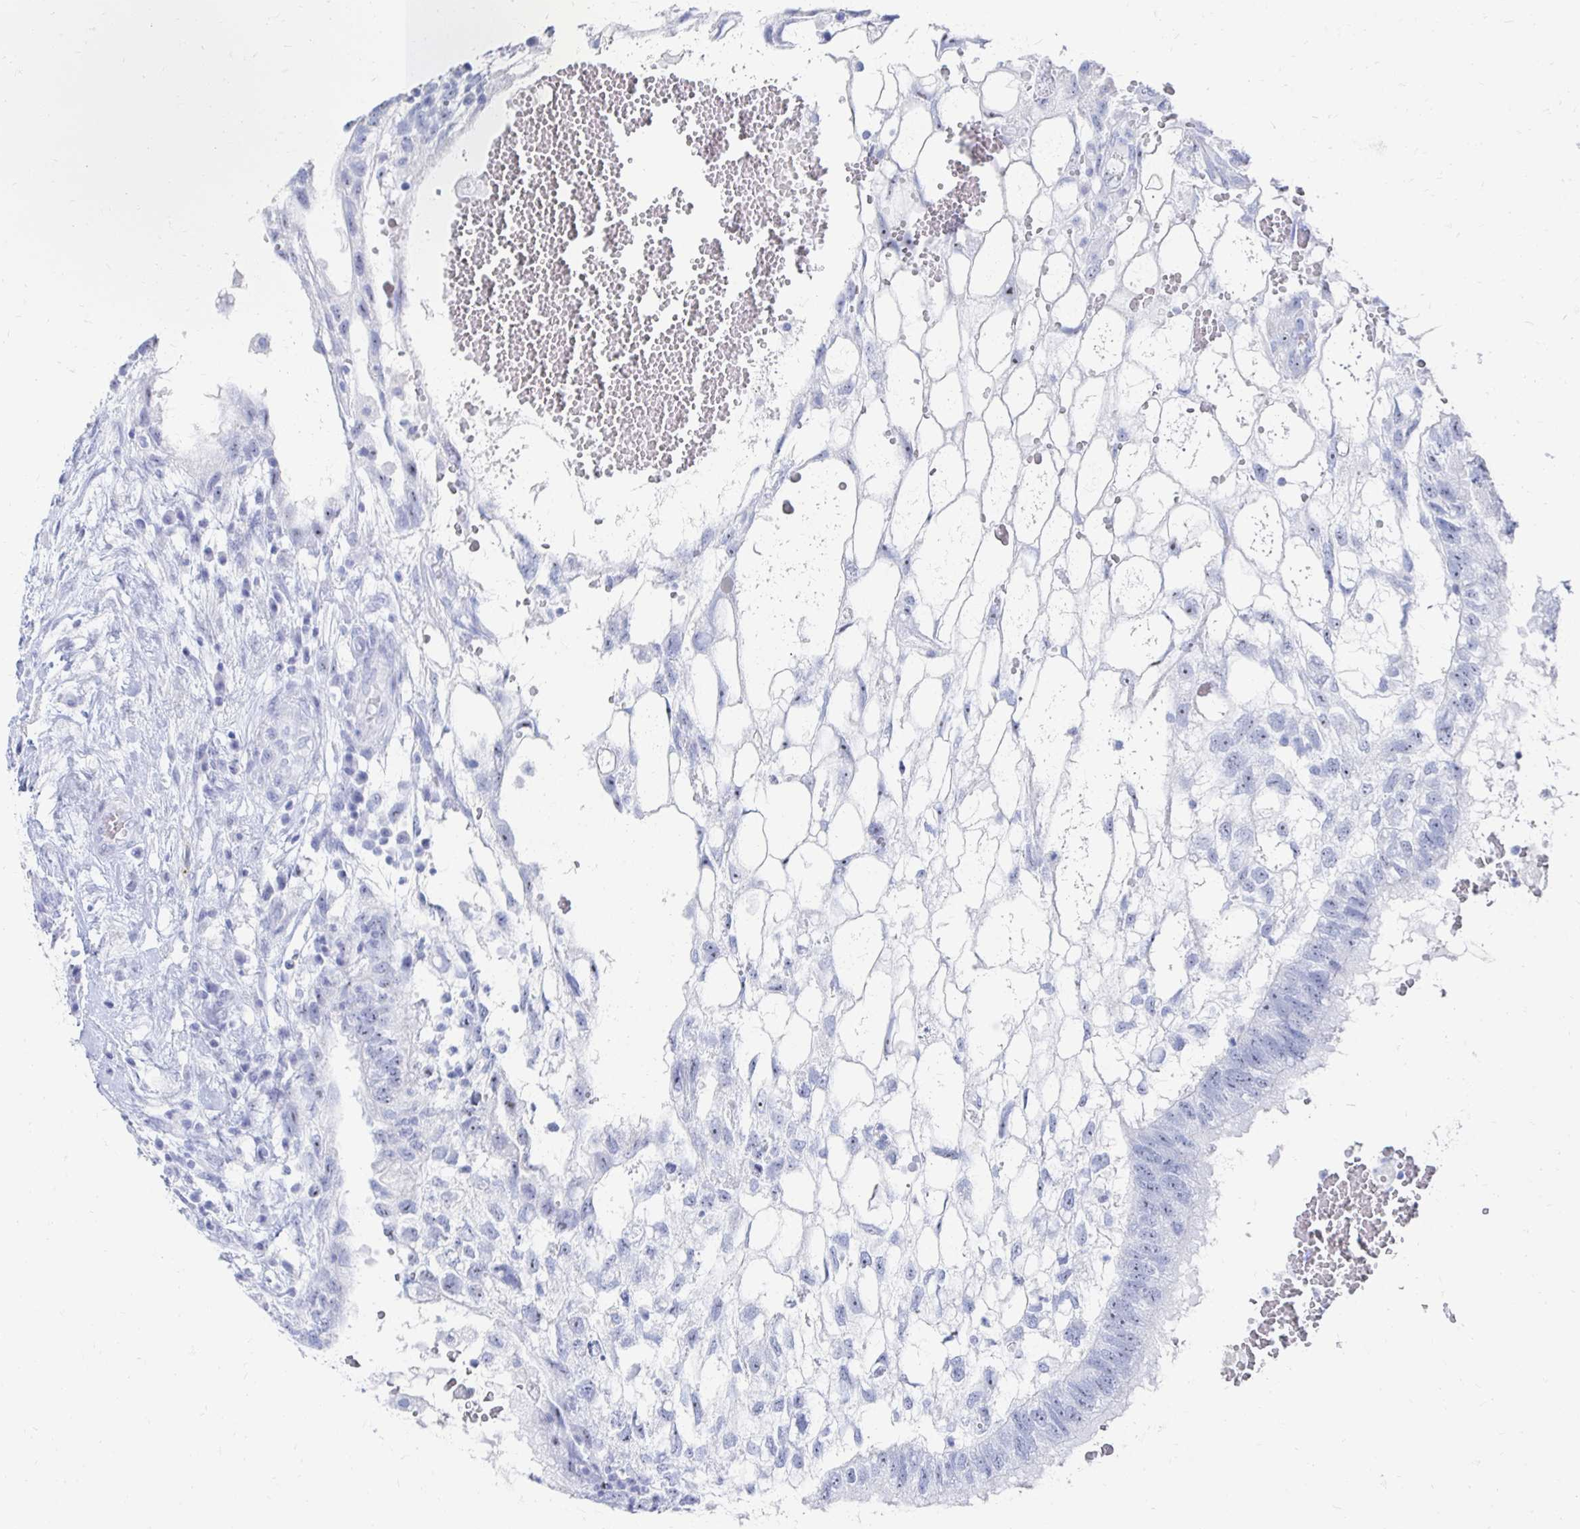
{"staining": {"intensity": "weak", "quantity": "<25%", "location": "nuclear"}, "tissue": "testis cancer", "cell_type": "Tumor cells", "image_type": "cancer", "snomed": [{"axis": "morphology", "description": "Normal tissue, NOS"}, {"axis": "morphology", "description": "Carcinoma, Embryonal, NOS"}, {"axis": "topography", "description": "Testis"}], "caption": "Testis cancer (embryonal carcinoma) was stained to show a protein in brown. There is no significant staining in tumor cells. Brightfield microscopy of immunohistochemistry (IHC) stained with DAB (3,3'-diaminobenzidine) (brown) and hematoxylin (blue), captured at high magnification.", "gene": "CST6", "patient": {"sex": "male", "age": 32}}